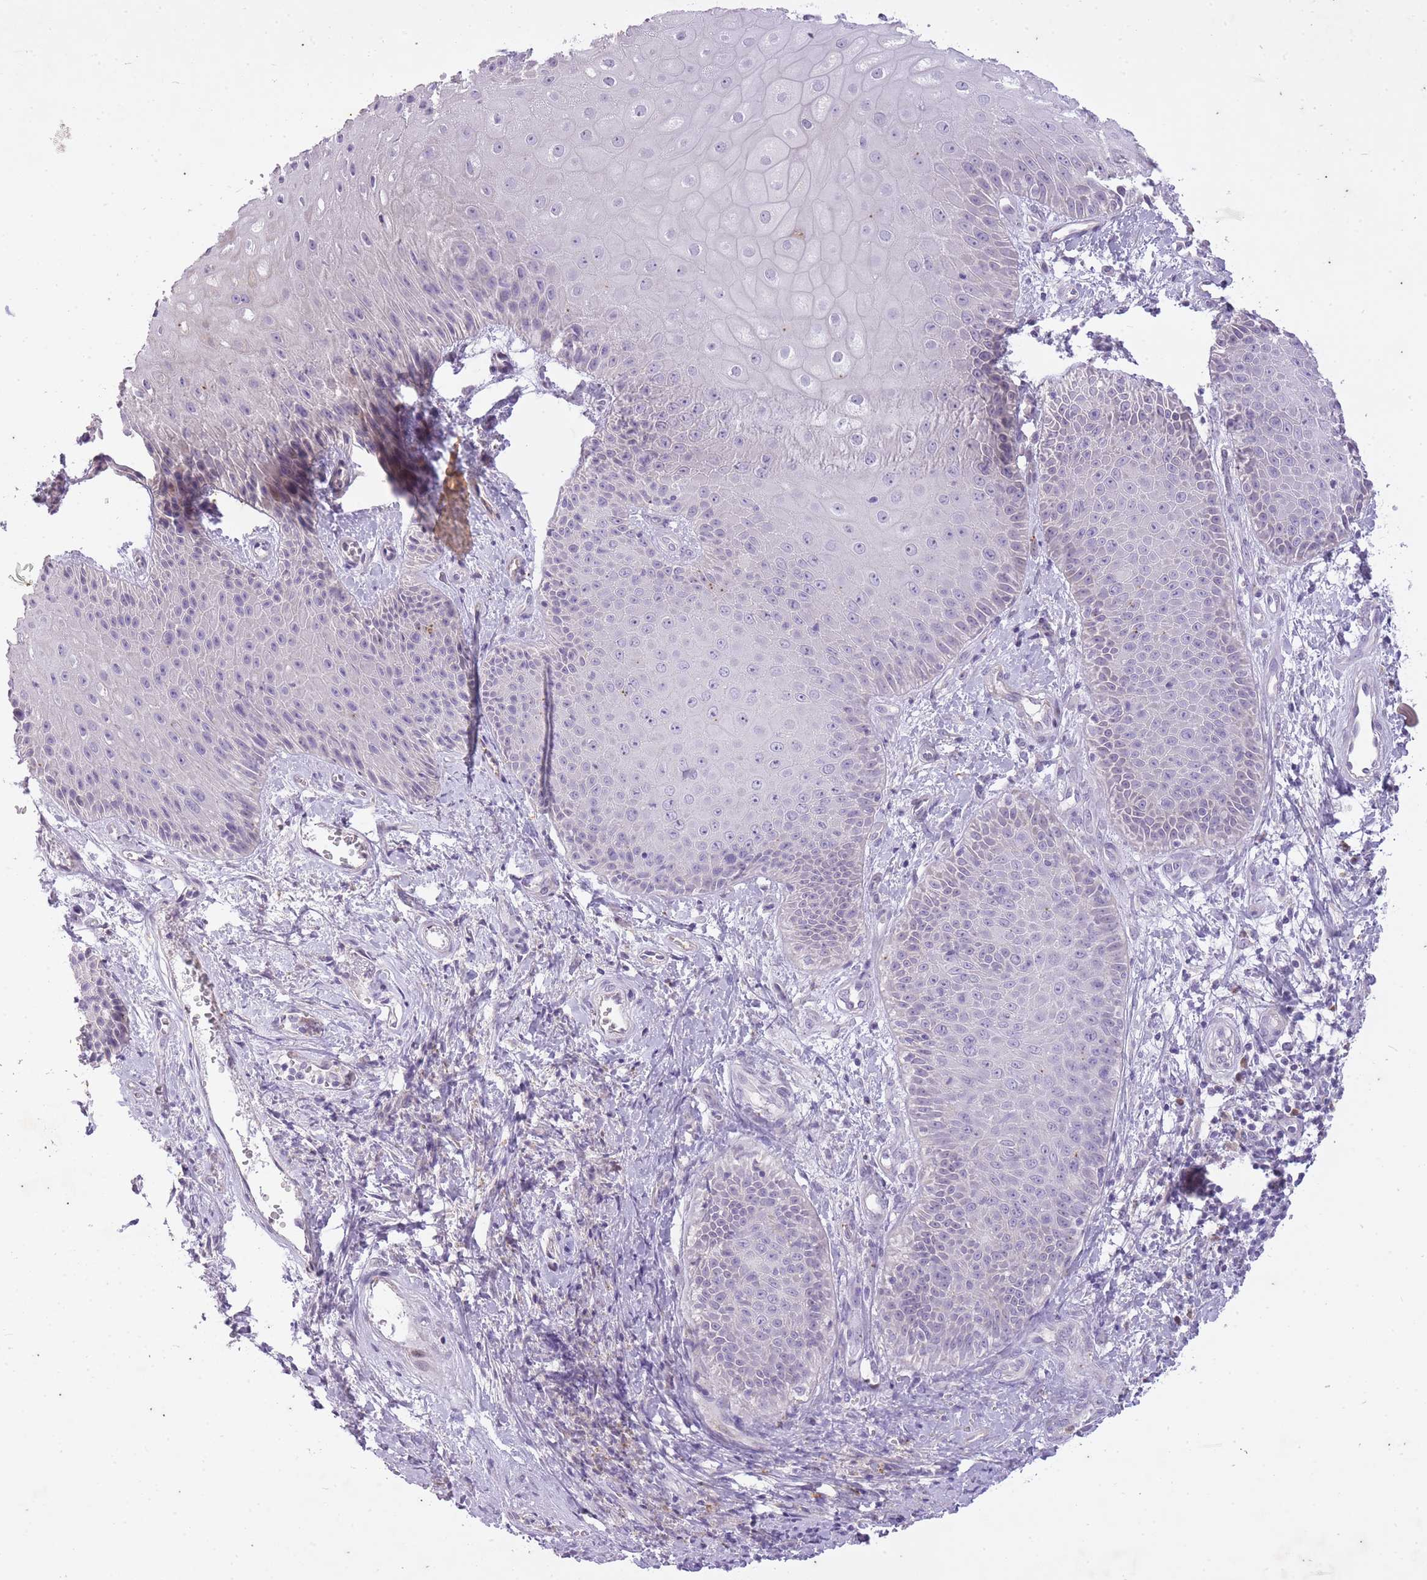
{"staining": {"intensity": "weak", "quantity": "<25%", "location": "cytoplasmic/membranous"}, "tissue": "skin", "cell_type": "Epidermal cells", "image_type": "normal", "snomed": [{"axis": "morphology", "description": "Normal tissue, NOS"}, {"axis": "topography", "description": "Anal"}], "caption": "Epidermal cells are negative for brown protein staining in benign skin. (Stains: DAB immunohistochemistry (IHC) with hematoxylin counter stain, Microscopy: brightfield microscopy at high magnification).", "gene": "CNTNAP3B", "patient": {"sex": "male", "age": 80}}